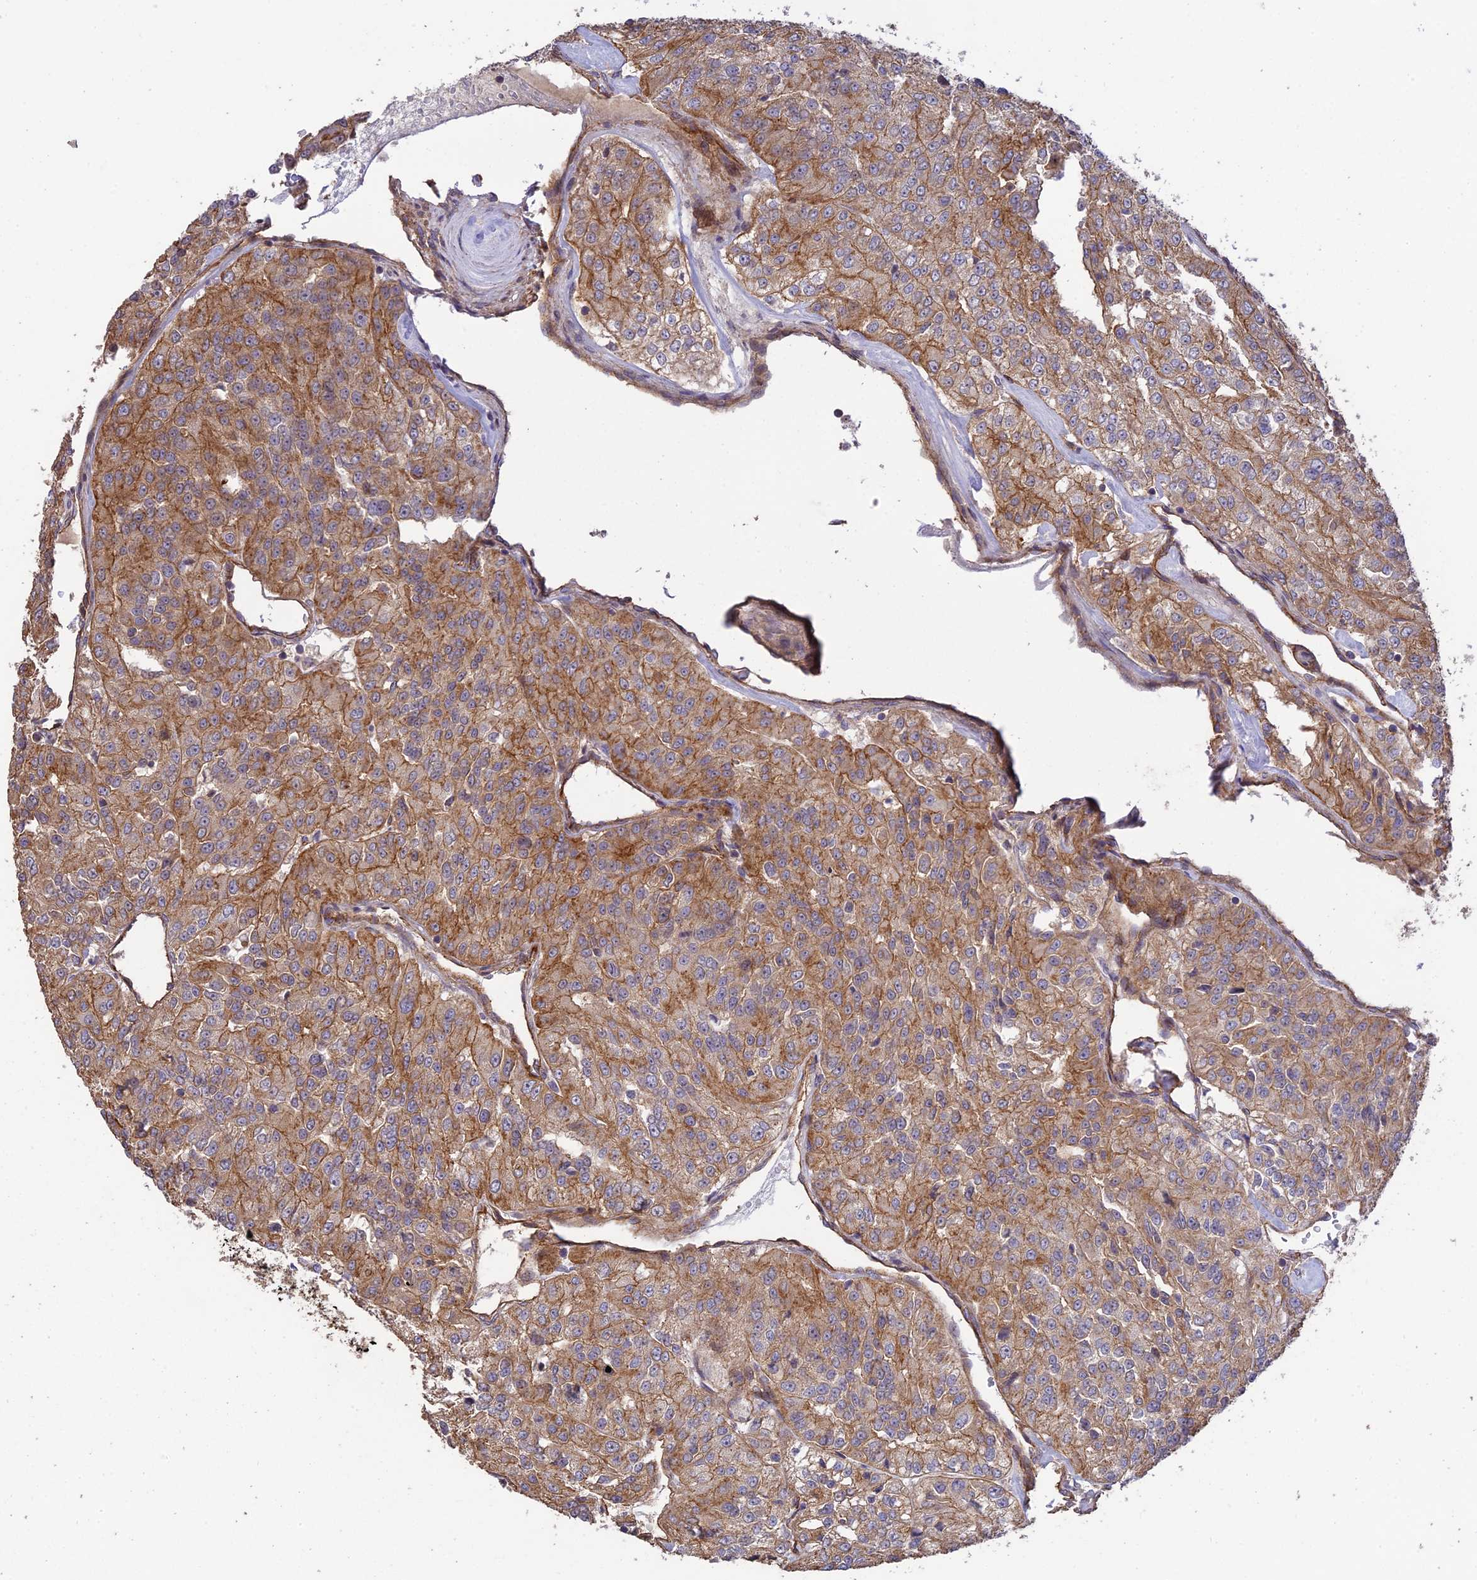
{"staining": {"intensity": "moderate", "quantity": ">75%", "location": "cytoplasmic/membranous"}, "tissue": "renal cancer", "cell_type": "Tumor cells", "image_type": "cancer", "snomed": [{"axis": "morphology", "description": "Adenocarcinoma, NOS"}, {"axis": "topography", "description": "Kidney"}], "caption": "This micrograph exhibits adenocarcinoma (renal) stained with immunohistochemistry (IHC) to label a protein in brown. The cytoplasmic/membranous of tumor cells show moderate positivity for the protein. Nuclei are counter-stained blue.", "gene": "HOMER2", "patient": {"sex": "female", "age": 63}}